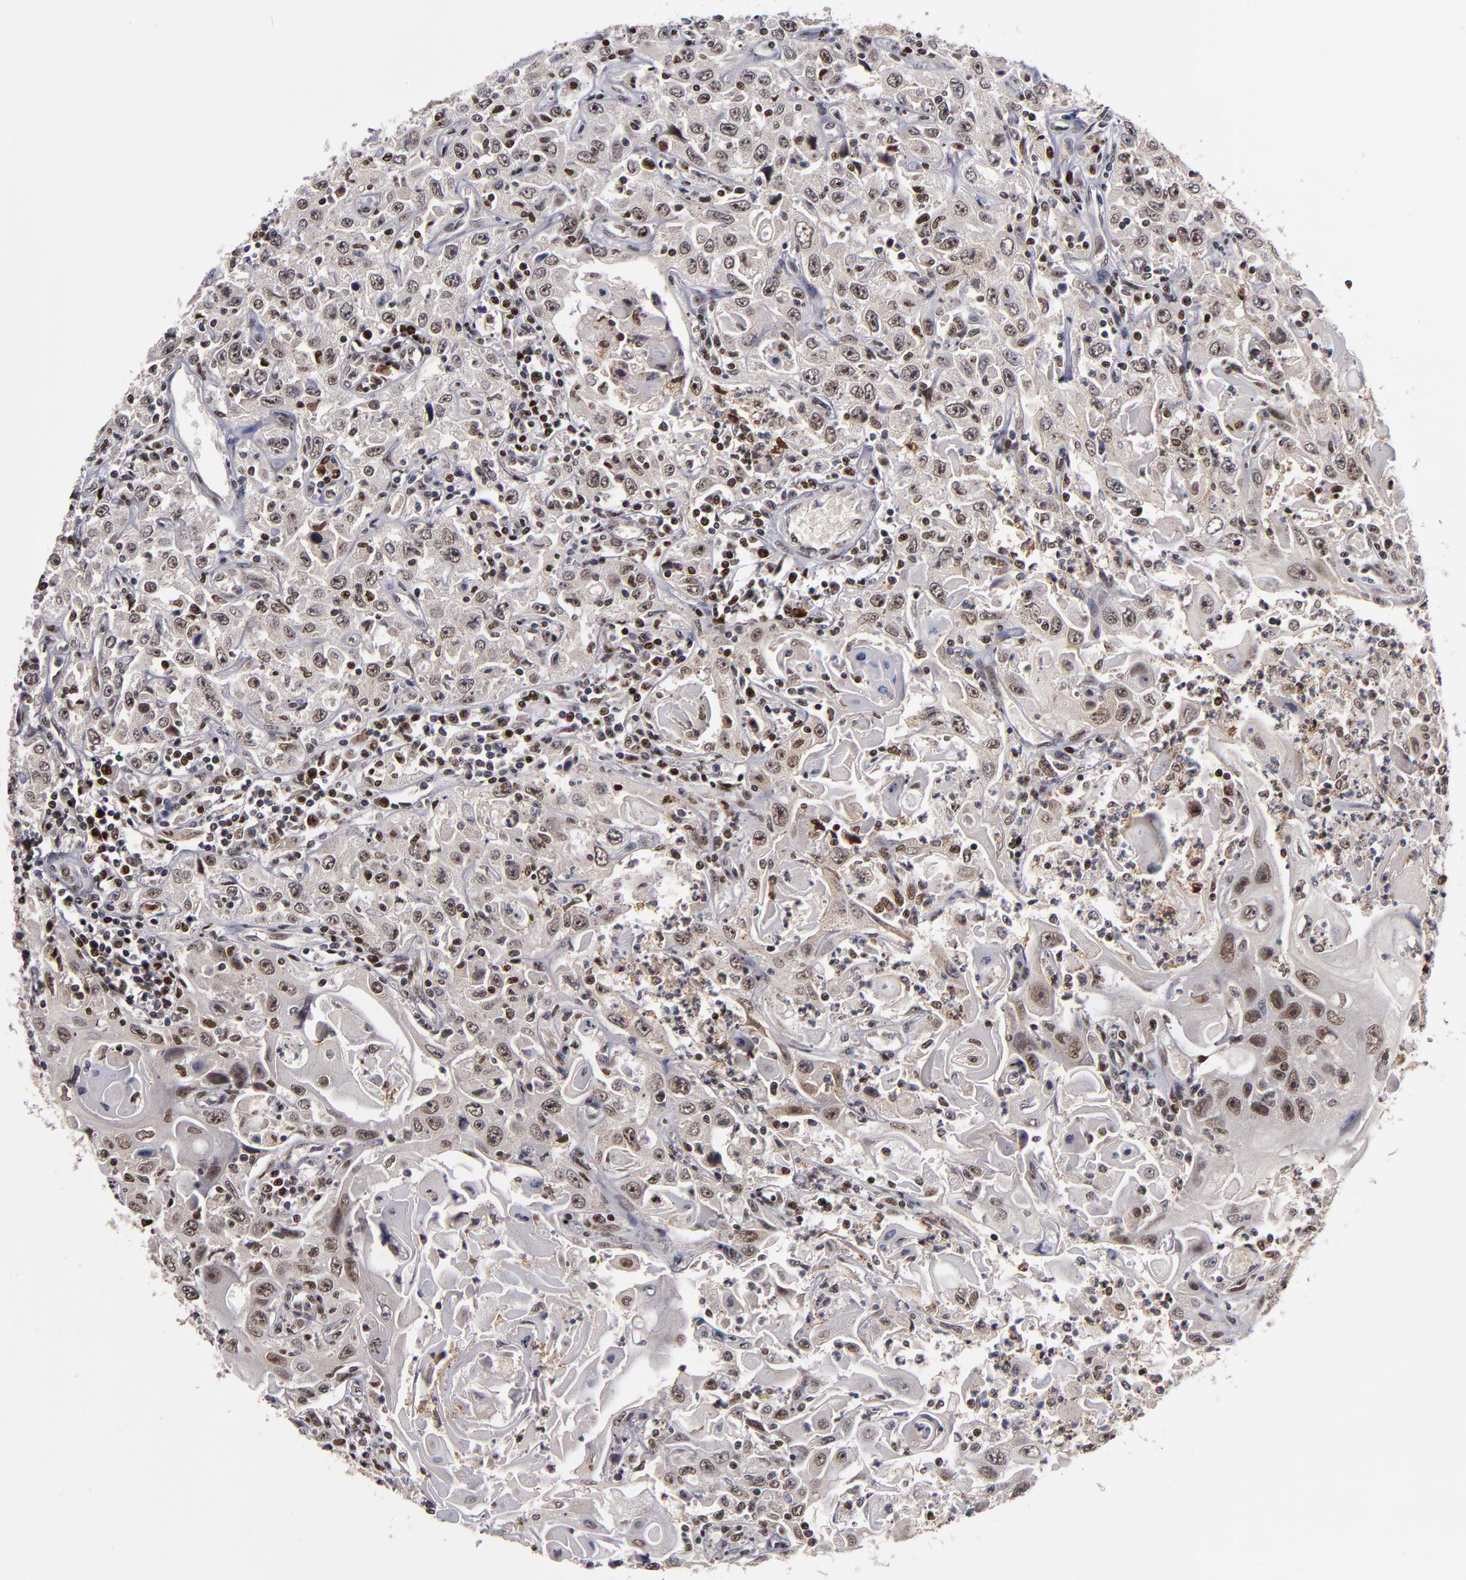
{"staining": {"intensity": "weak", "quantity": "25%-75%", "location": "nuclear"}, "tissue": "head and neck cancer", "cell_type": "Tumor cells", "image_type": "cancer", "snomed": [{"axis": "morphology", "description": "Squamous cell carcinoma, NOS"}, {"axis": "topography", "description": "Oral tissue"}, {"axis": "topography", "description": "Head-Neck"}], "caption": "Immunohistochemistry (IHC) of head and neck squamous cell carcinoma displays low levels of weak nuclear expression in about 25%-75% of tumor cells.", "gene": "KDM6A", "patient": {"sex": "female", "age": 76}}